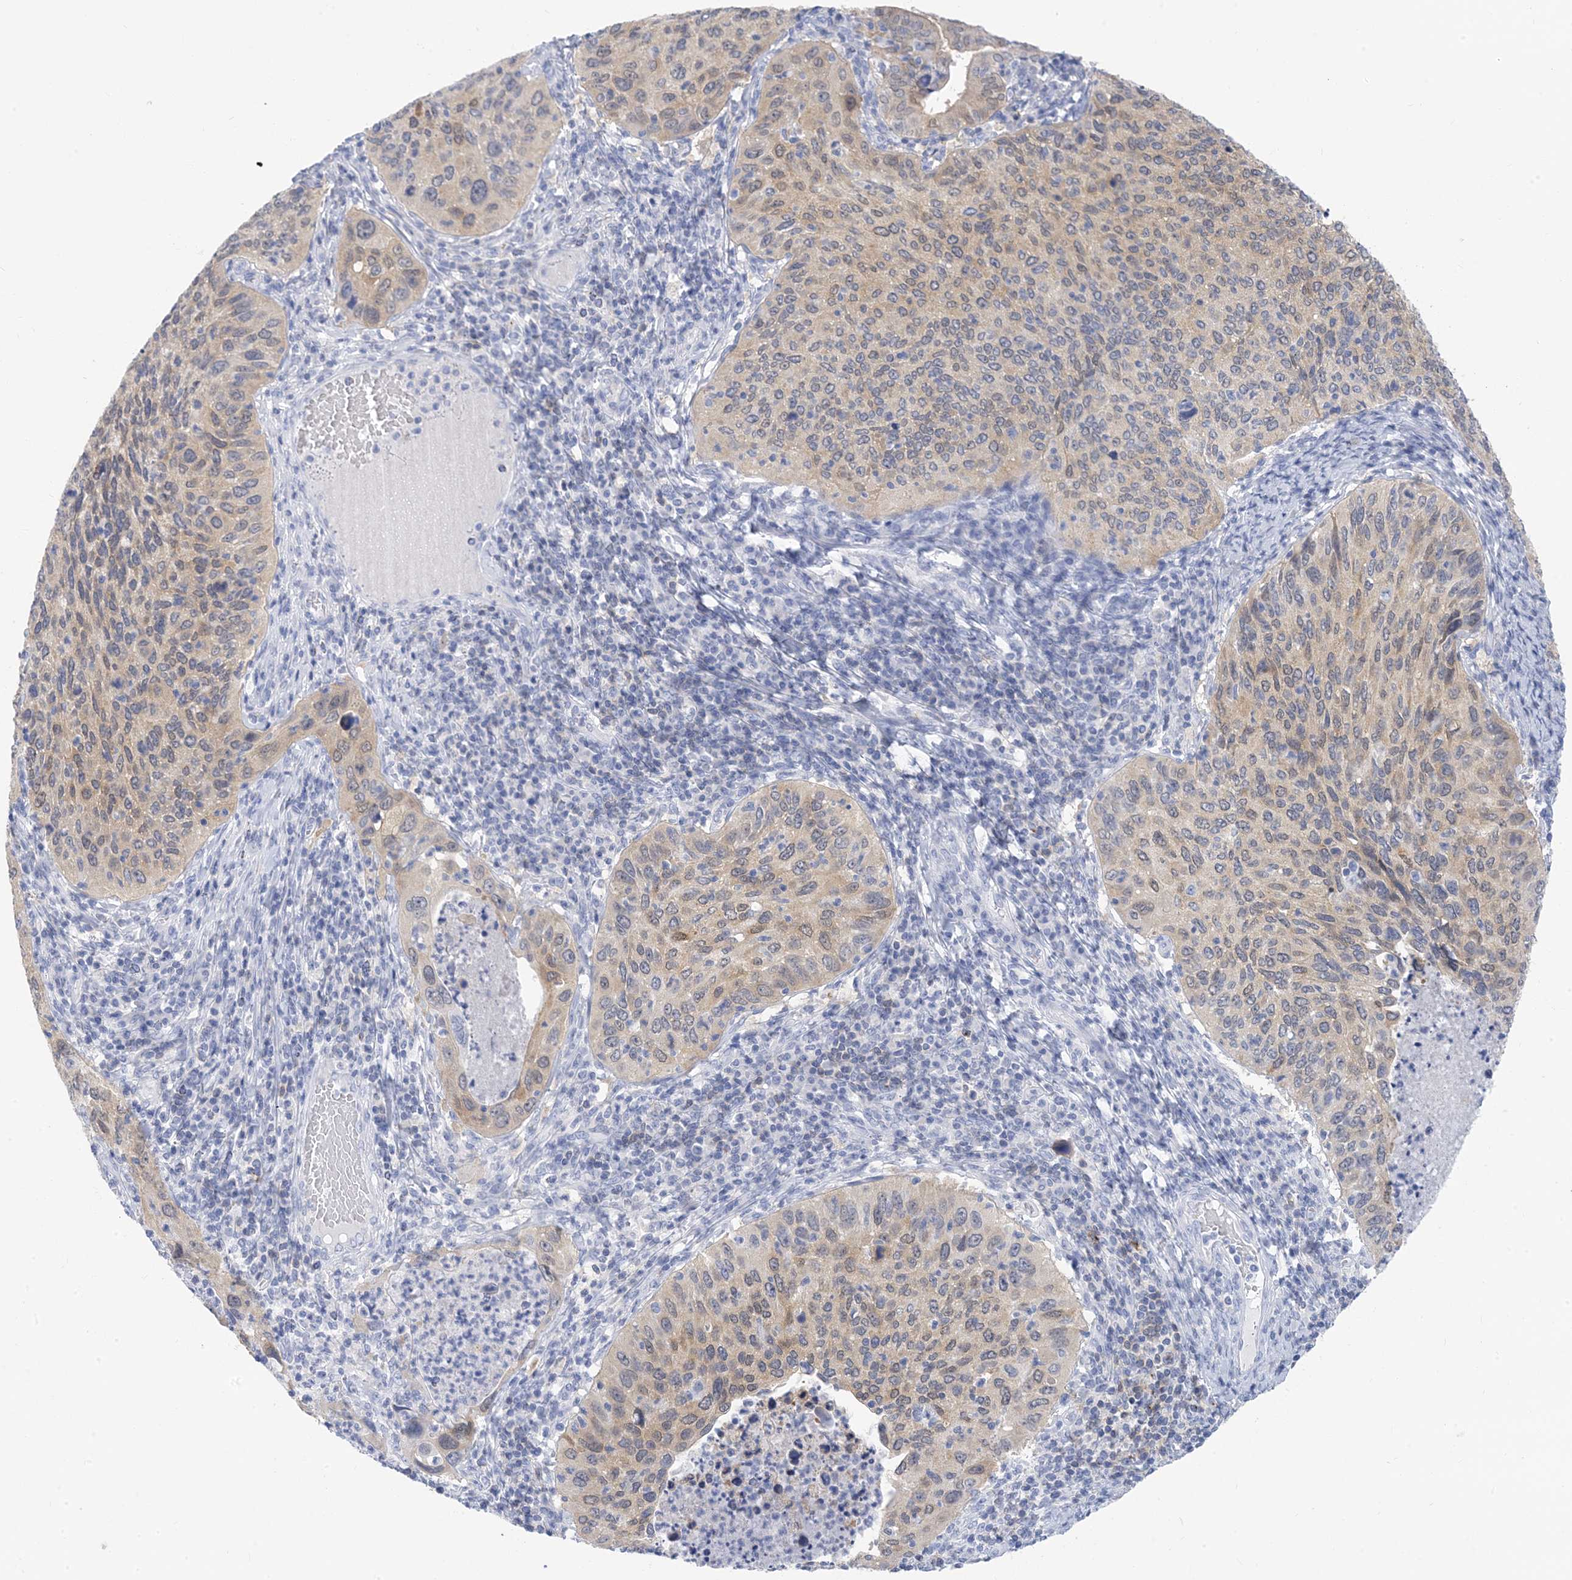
{"staining": {"intensity": "weak", "quantity": "25%-75%", "location": "cytoplasmic/membranous"}, "tissue": "cervical cancer", "cell_type": "Tumor cells", "image_type": "cancer", "snomed": [{"axis": "morphology", "description": "Squamous cell carcinoma, NOS"}, {"axis": "topography", "description": "Cervix"}], "caption": "Immunohistochemistry (IHC) image of human cervical cancer (squamous cell carcinoma) stained for a protein (brown), which reveals low levels of weak cytoplasmic/membranous positivity in about 25%-75% of tumor cells.", "gene": "SH3YL1", "patient": {"sex": "female", "age": 38}}